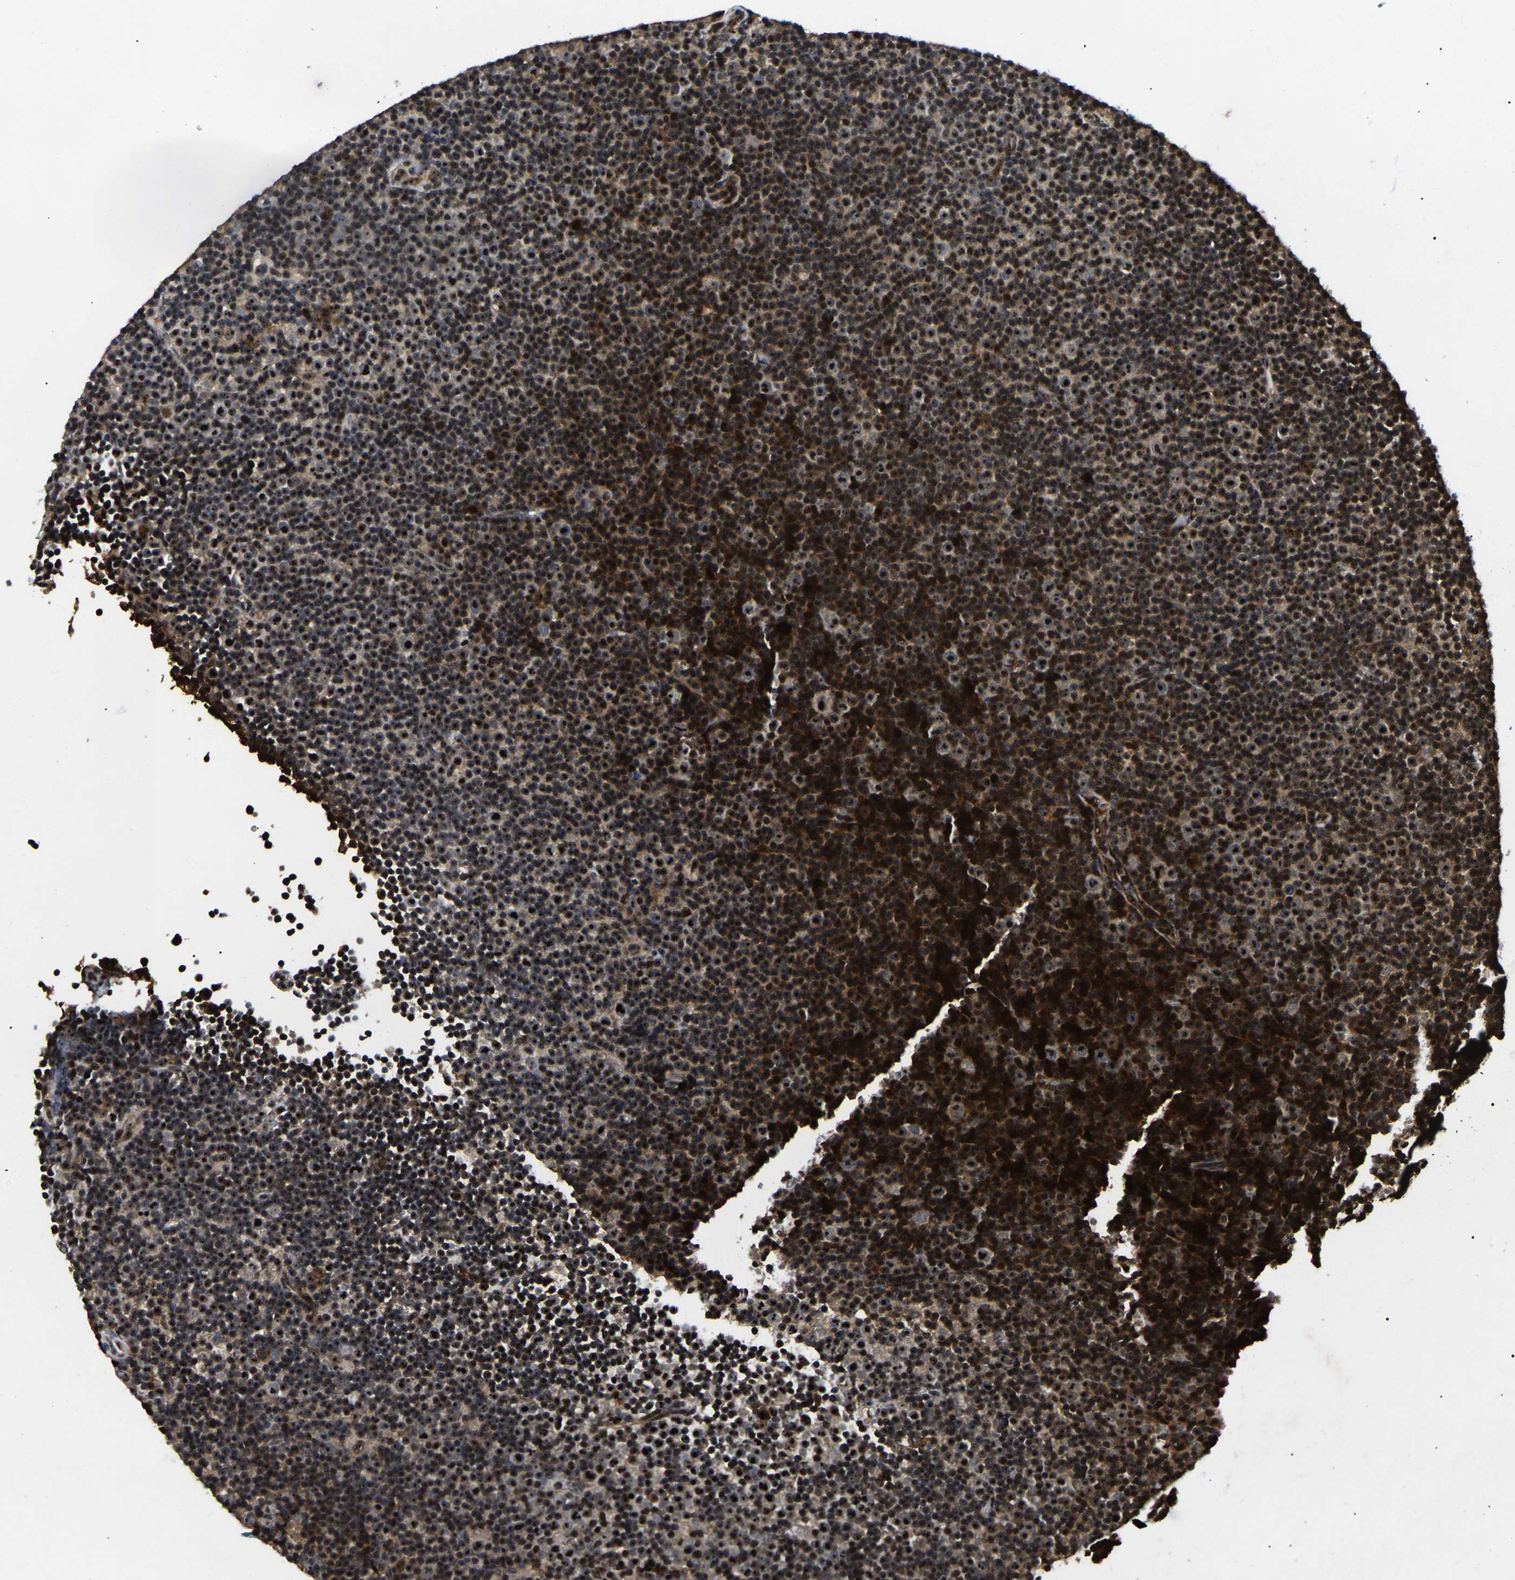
{"staining": {"intensity": "strong", "quantity": ">75%", "location": "cytoplasmic/membranous,nuclear"}, "tissue": "lymphoma", "cell_type": "Tumor cells", "image_type": "cancer", "snomed": [{"axis": "morphology", "description": "Malignant lymphoma, non-Hodgkin's type, Low grade"}, {"axis": "topography", "description": "Lymph node"}], "caption": "Protein expression by immunohistochemistry (IHC) shows strong cytoplasmic/membranous and nuclear expression in about >75% of tumor cells in lymphoma.", "gene": "RBM28", "patient": {"sex": "female", "age": 67}}